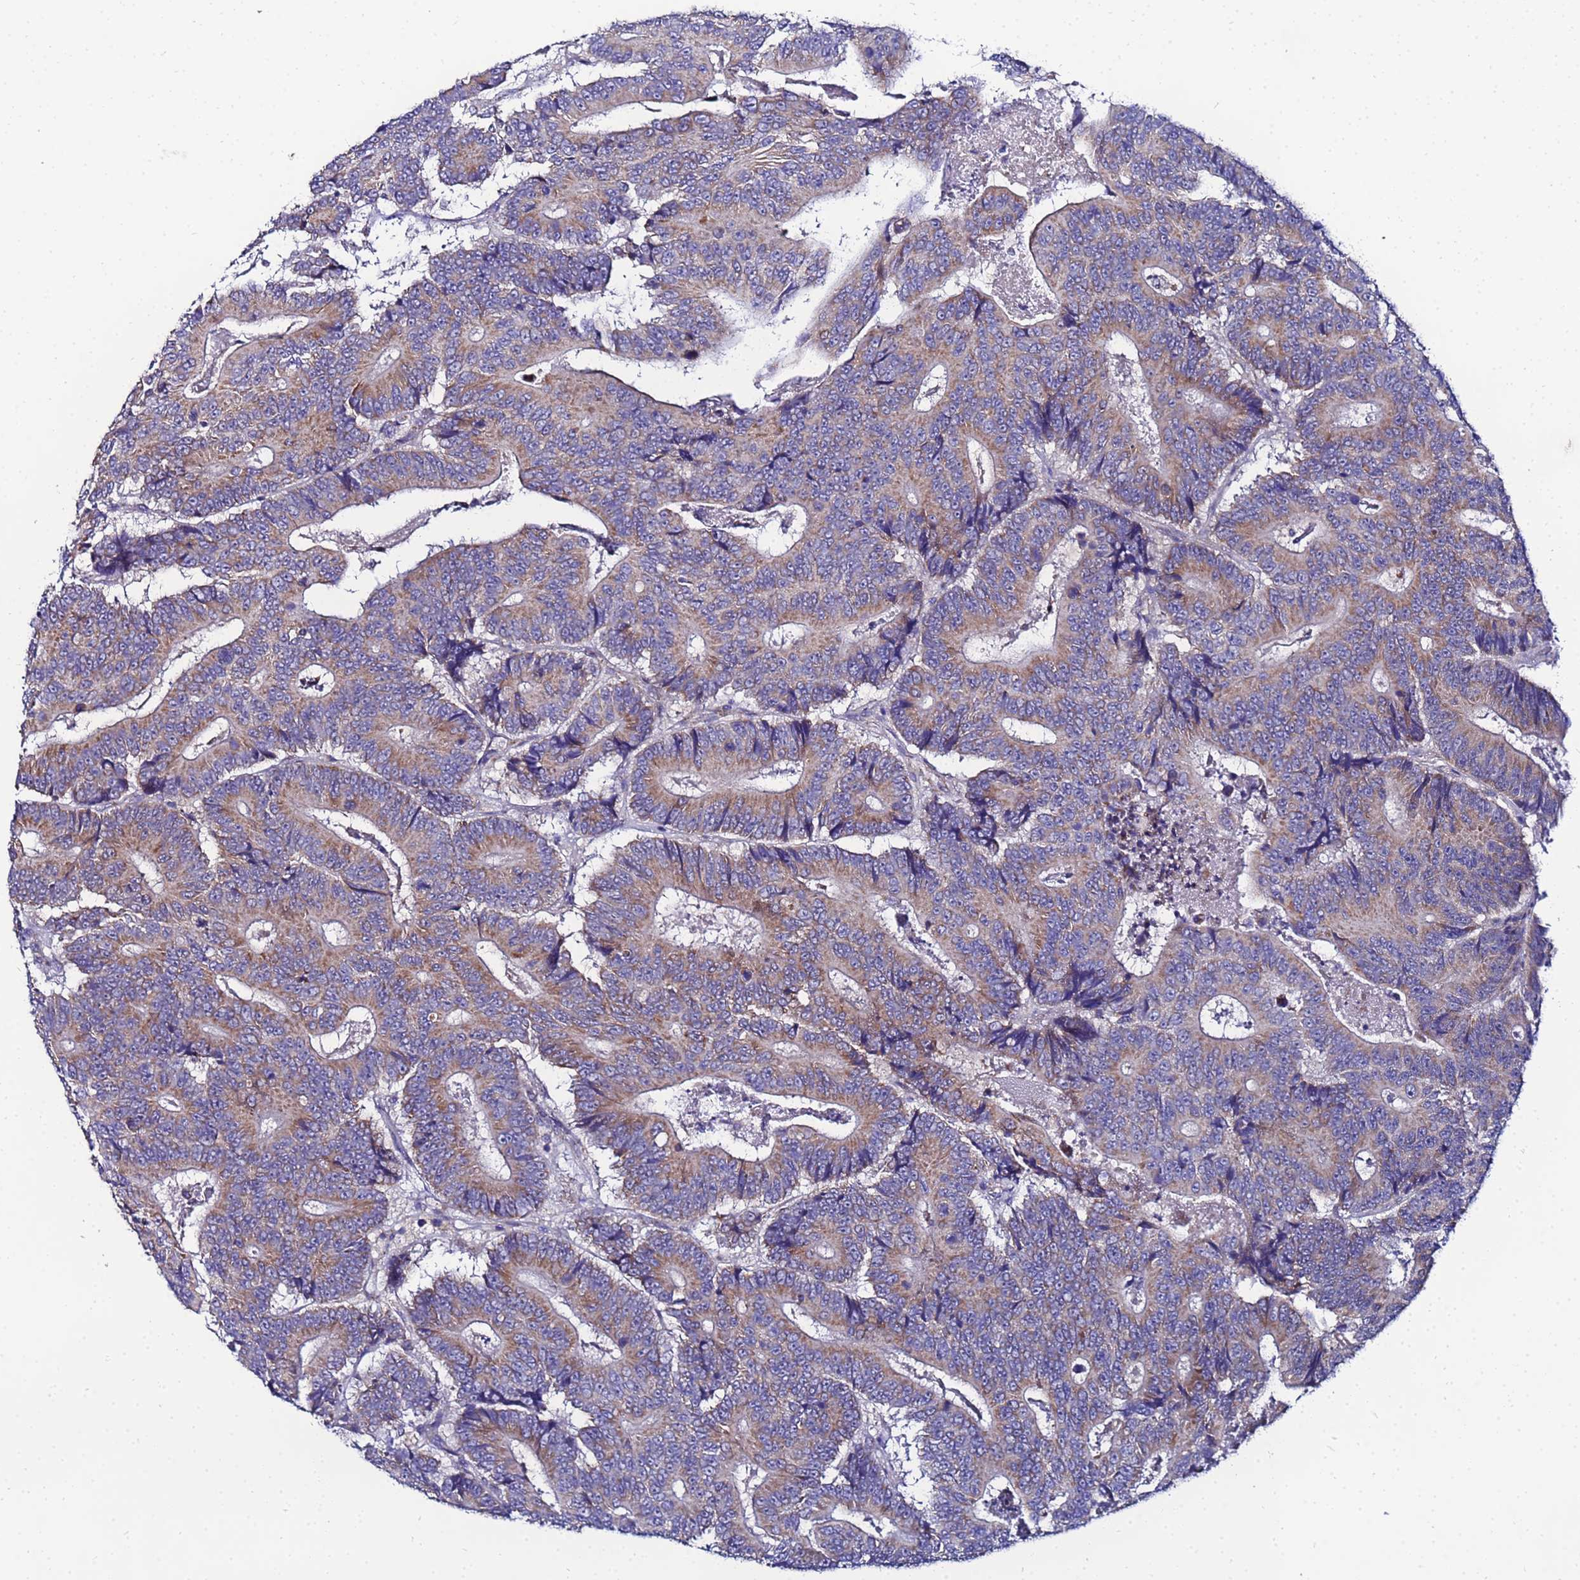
{"staining": {"intensity": "moderate", "quantity": ">75%", "location": "cytoplasmic/membranous"}, "tissue": "colorectal cancer", "cell_type": "Tumor cells", "image_type": "cancer", "snomed": [{"axis": "morphology", "description": "Adenocarcinoma, NOS"}, {"axis": "topography", "description": "Colon"}], "caption": "Protein staining of colorectal cancer tissue reveals moderate cytoplasmic/membranous staining in about >75% of tumor cells.", "gene": "FAHD2A", "patient": {"sex": "male", "age": 83}}